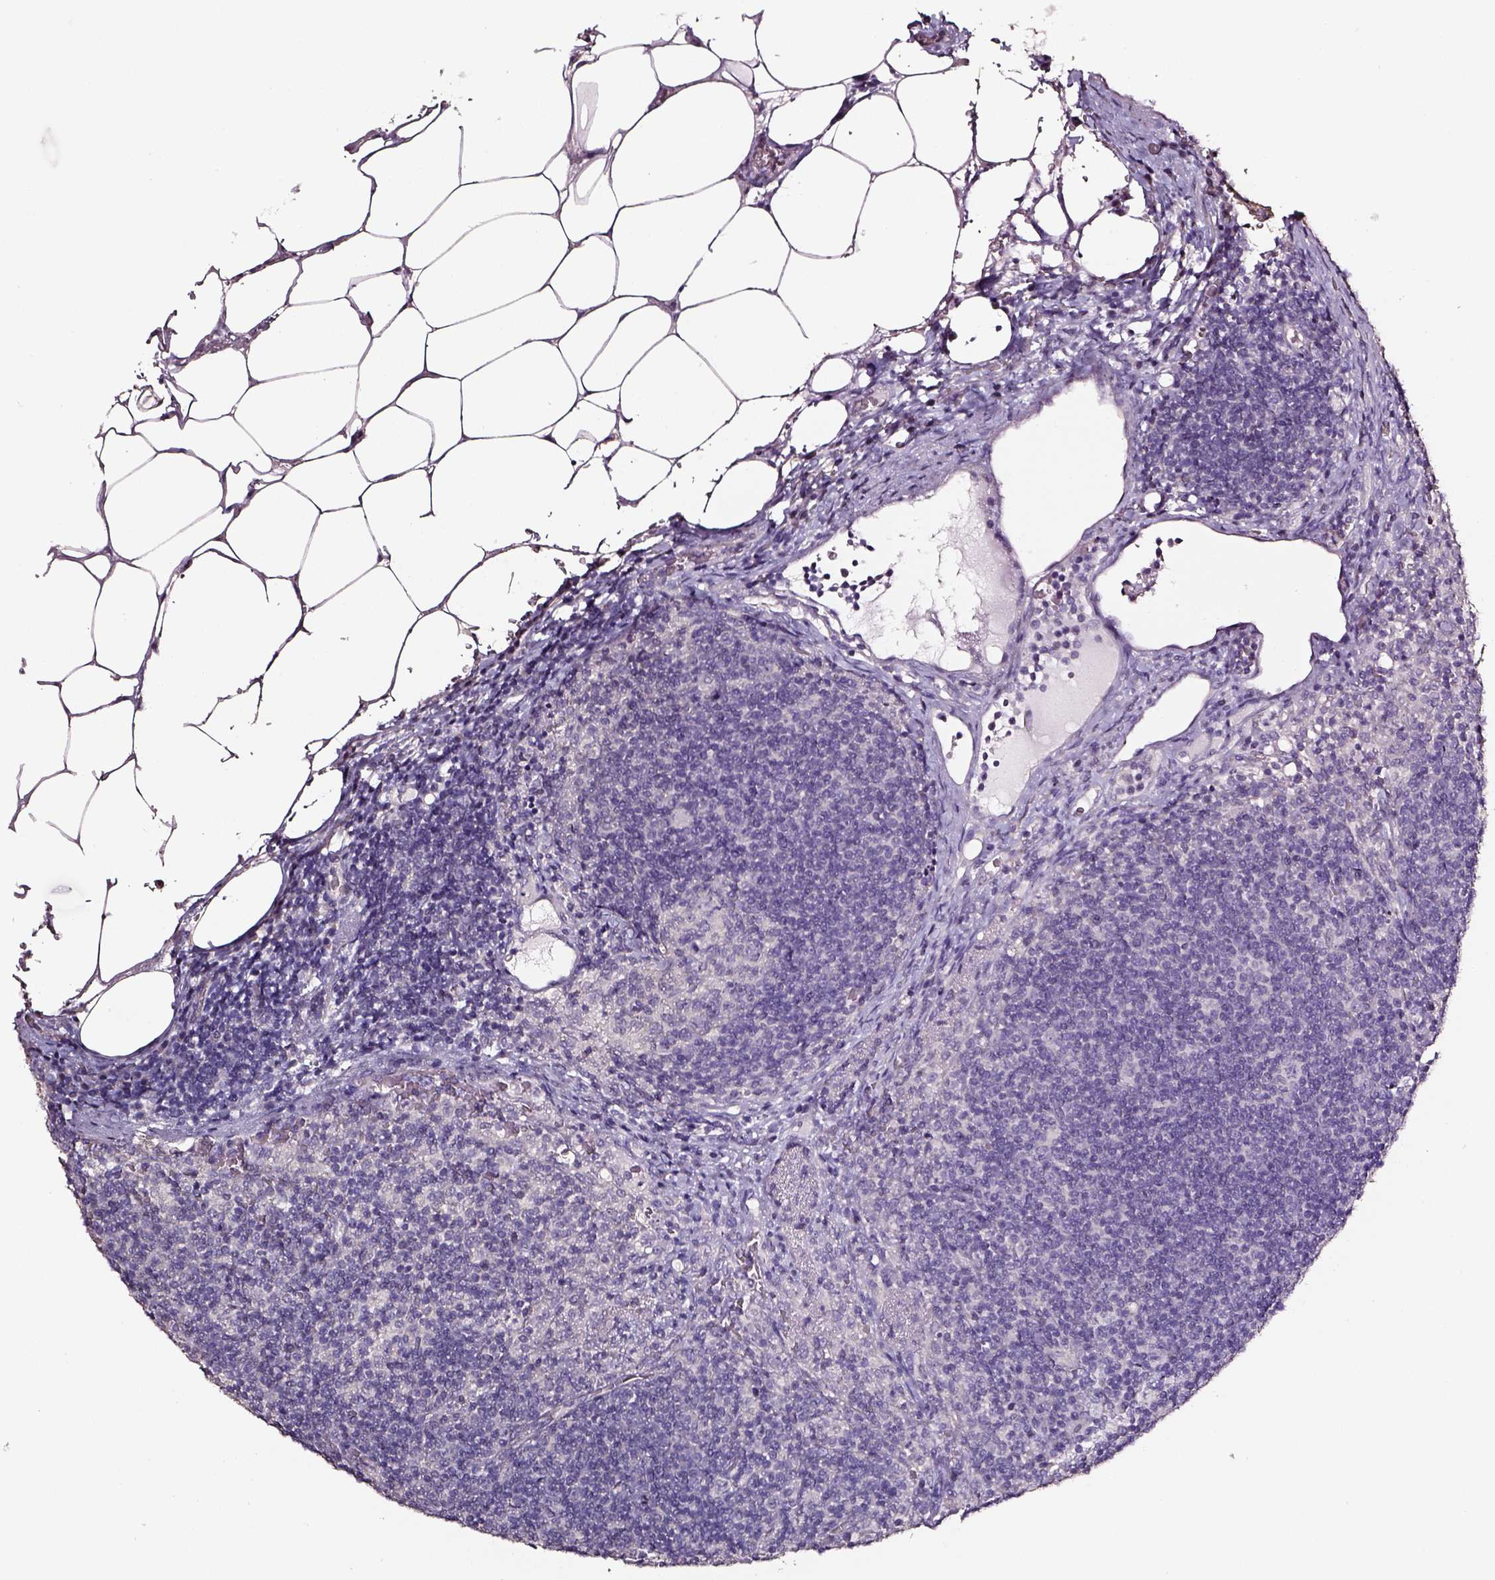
{"staining": {"intensity": "negative", "quantity": "none", "location": "none"}, "tissue": "lymph node", "cell_type": "Germinal center cells", "image_type": "normal", "snomed": [{"axis": "morphology", "description": "Normal tissue, NOS"}, {"axis": "topography", "description": "Lymph node"}], "caption": "Micrograph shows no significant protein staining in germinal center cells of unremarkable lymph node.", "gene": "AADAT", "patient": {"sex": "male", "age": 67}}